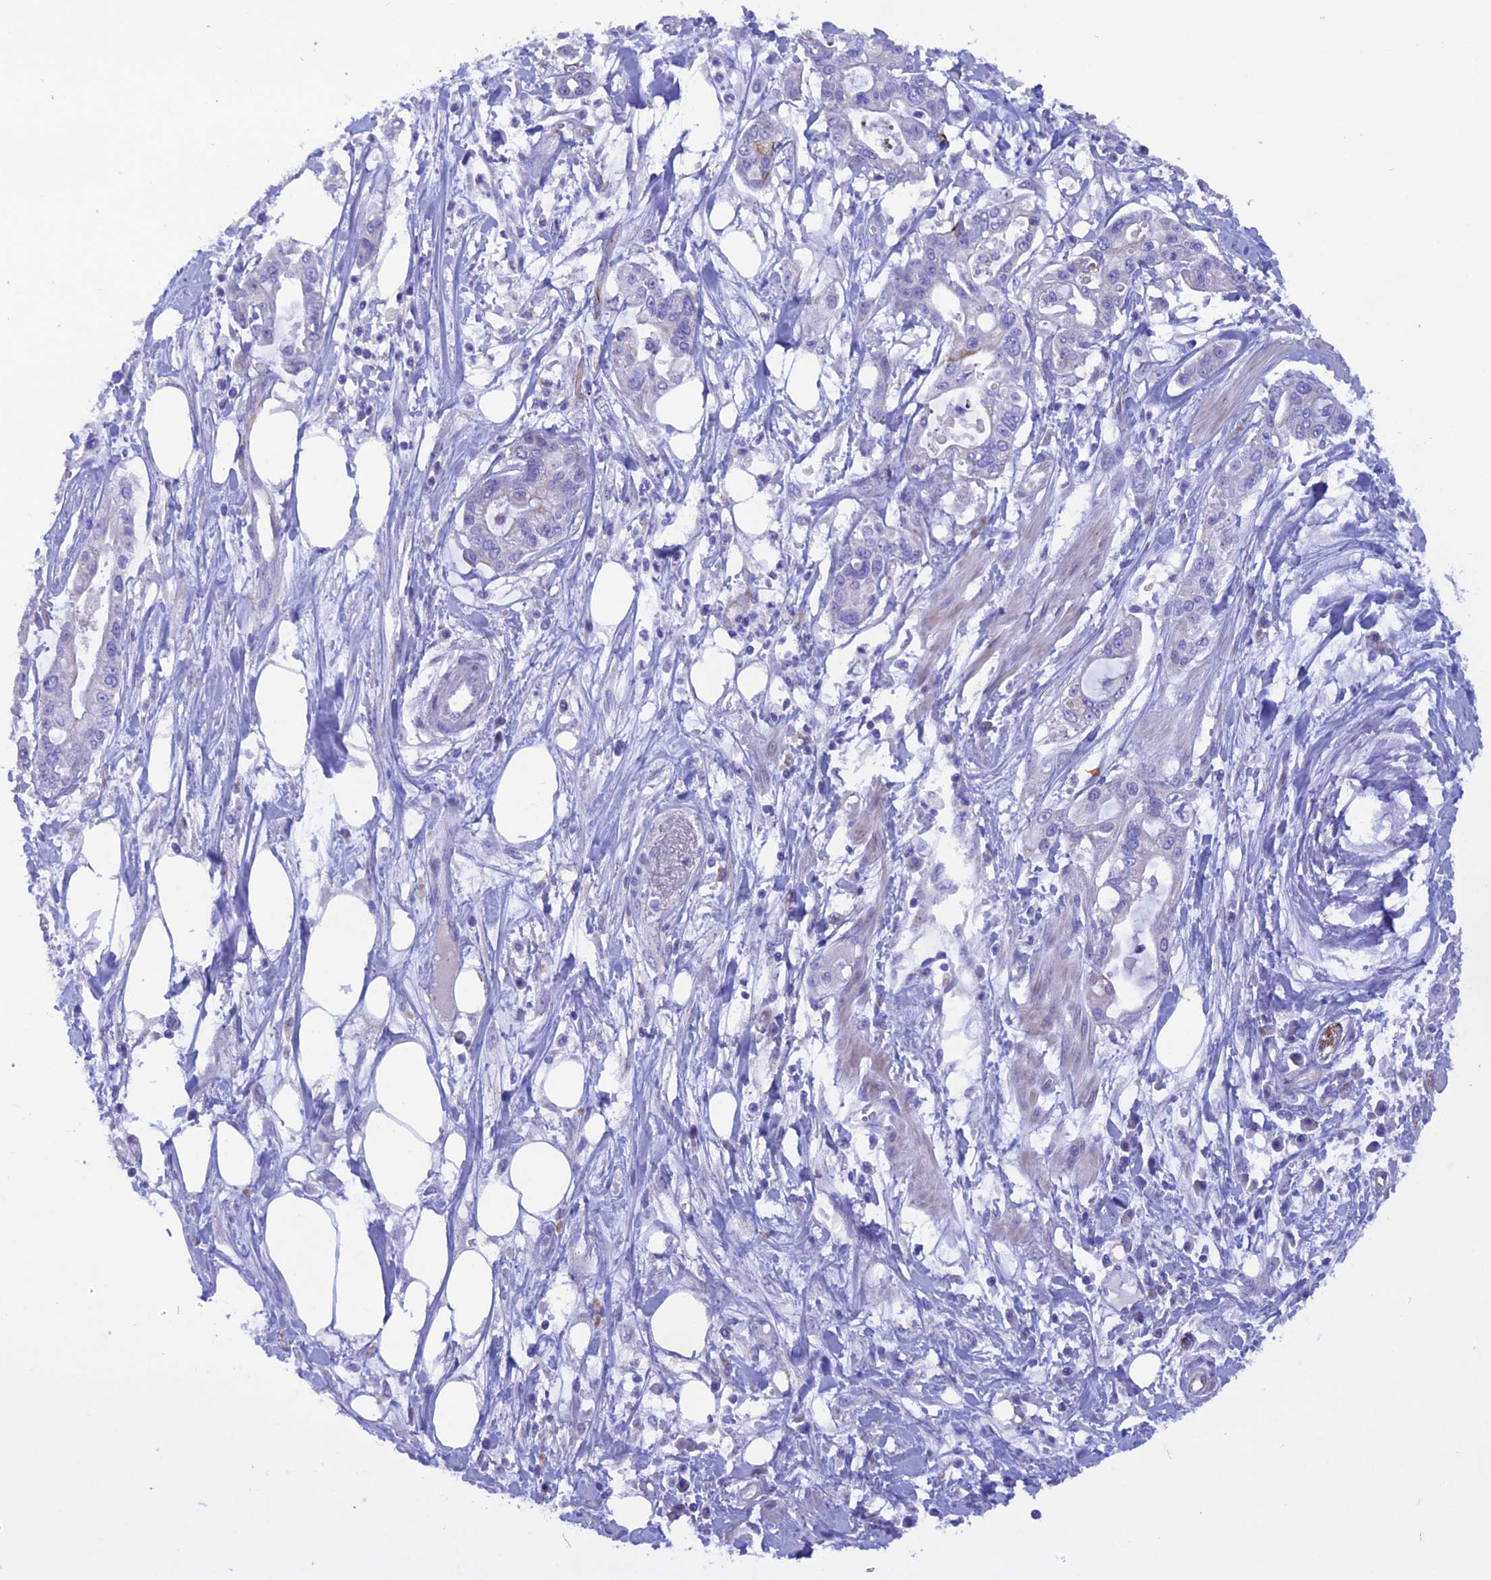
{"staining": {"intensity": "negative", "quantity": "none", "location": "none"}, "tissue": "pancreatic cancer", "cell_type": "Tumor cells", "image_type": "cancer", "snomed": [{"axis": "morphology", "description": "Adenocarcinoma, NOS"}, {"axis": "topography", "description": "Pancreas"}], "caption": "This is an immunohistochemistry micrograph of human pancreatic cancer (adenocarcinoma). There is no expression in tumor cells.", "gene": "TMEM138", "patient": {"sex": "male", "age": 68}}